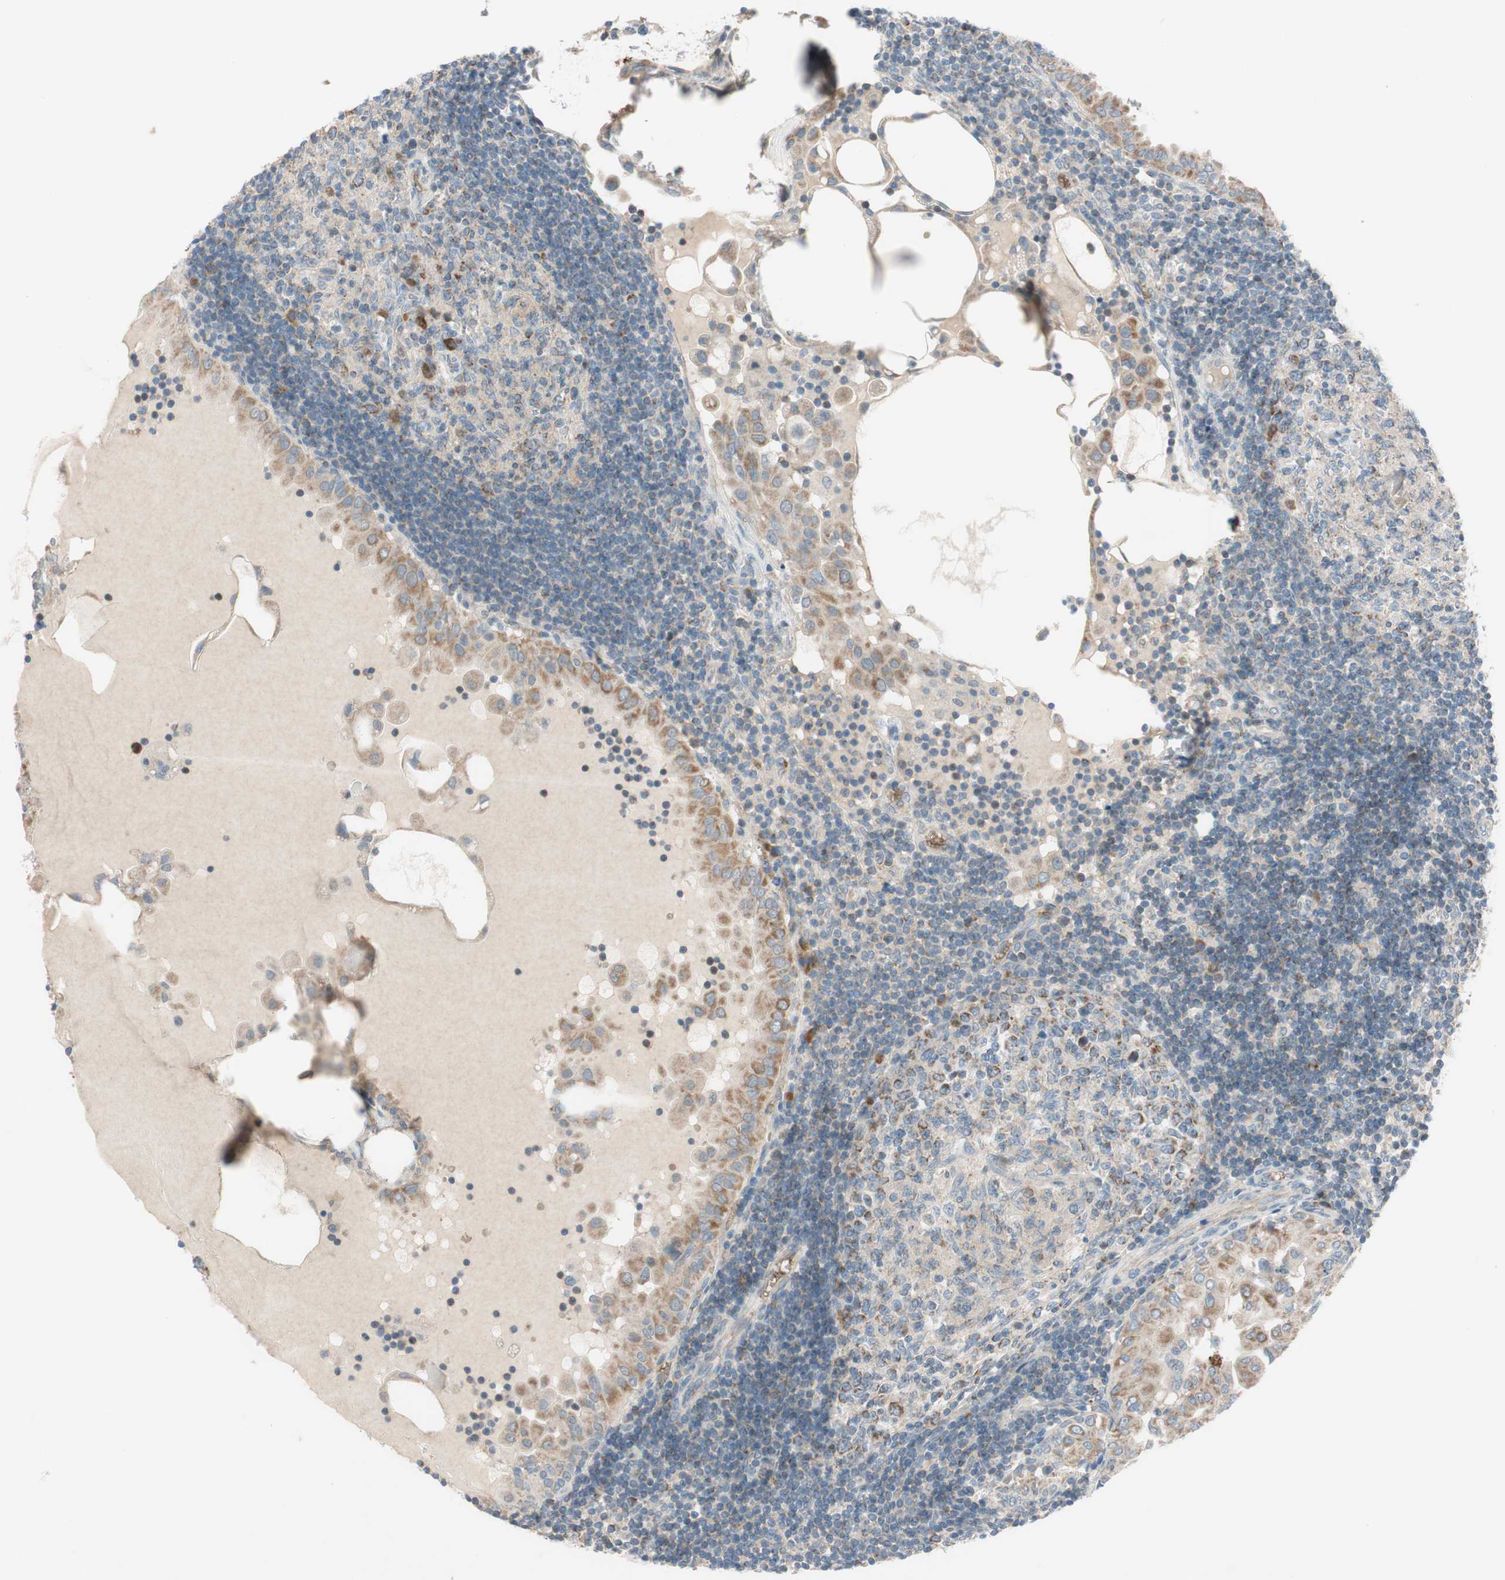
{"staining": {"intensity": "moderate", "quantity": ">75%", "location": "cytoplasmic/membranous"}, "tissue": "thyroid cancer", "cell_type": "Tumor cells", "image_type": "cancer", "snomed": [{"axis": "morphology", "description": "Papillary adenocarcinoma, NOS"}, {"axis": "topography", "description": "Thyroid gland"}], "caption": "A high-resolution photomicrograph shows immunohistochemistry staining of thyroid cancer, which displays moderate cytoplasmic/membranous staining in about >75% of tumor cells. (Brightfield microscopy of DAB IHC at high magnification).", "gene": "GYPC", "patient": {"sex": "male", "age": 33}}